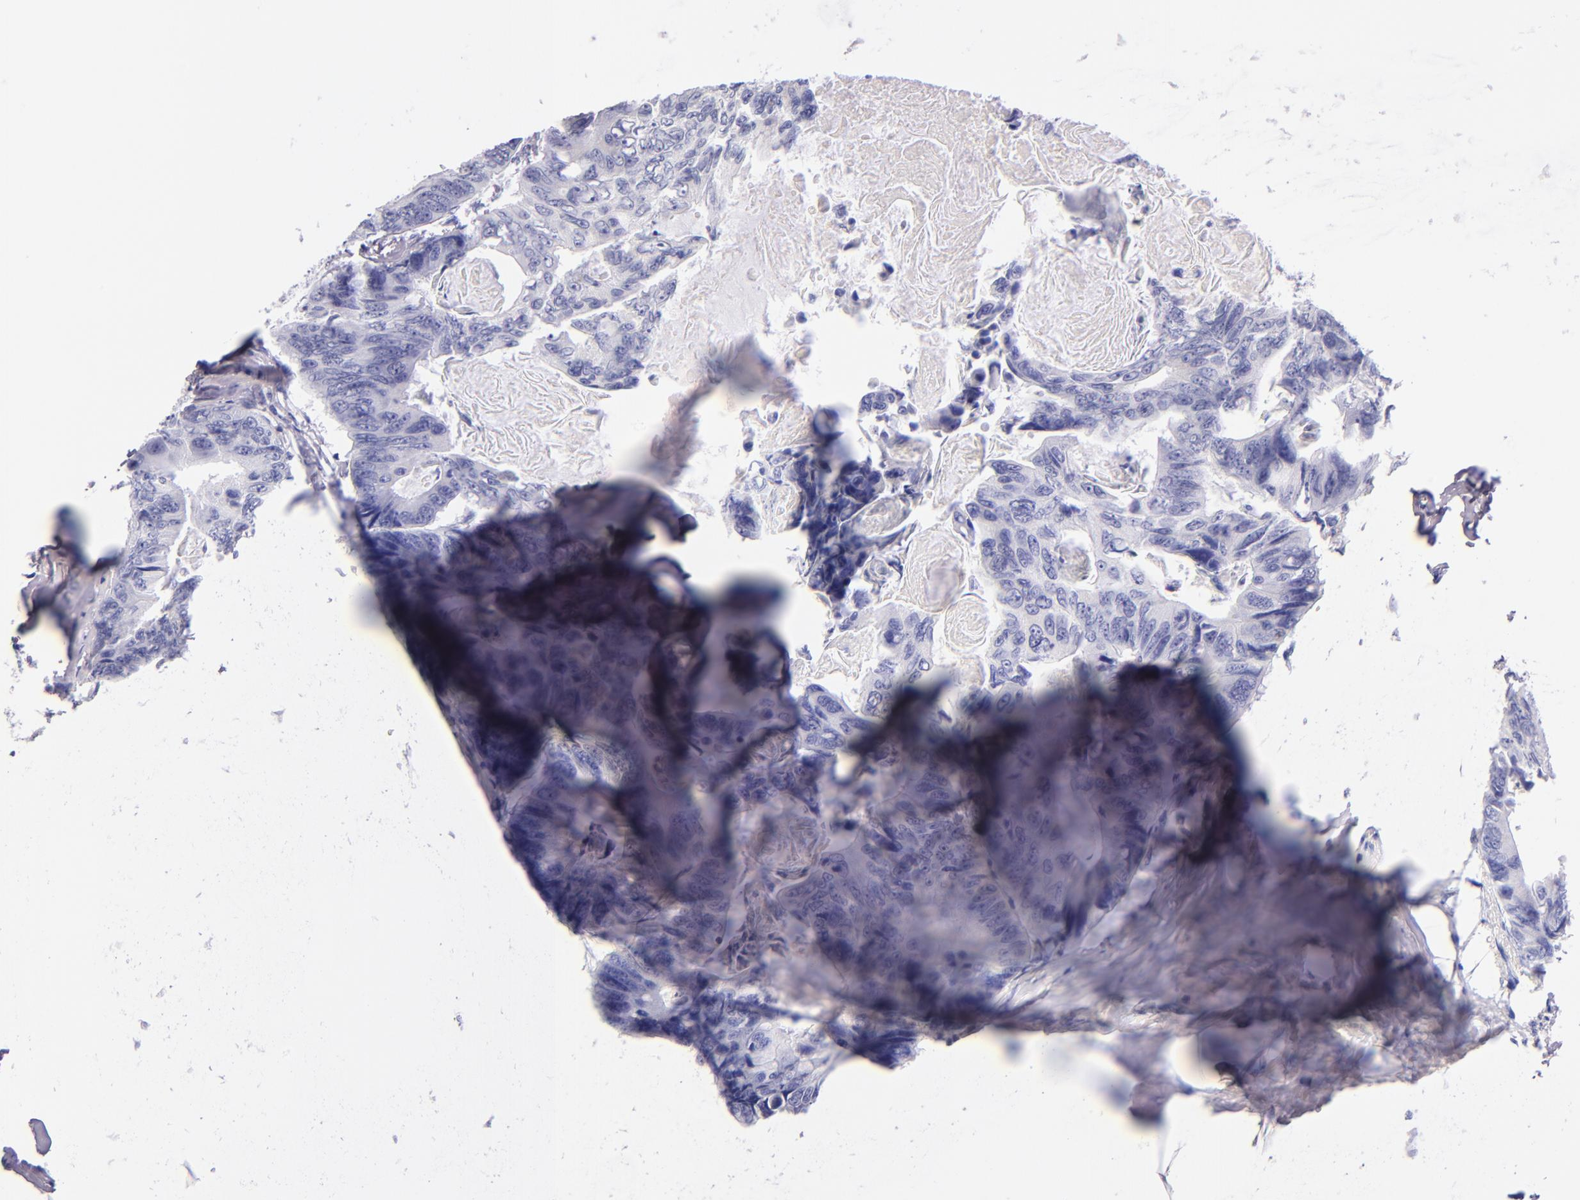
{"staining": {"intensity": "negative", "quantity": "none", "location": "none"}, "tissue": "colorectal cancer", "cell_type": "Tumor cells", "image_type": "cancer", "snomed": [{"axis": "morphology", "description": "Adenocarcinoma, NOS"}, {"axis": "topography", "description": "Colon"}], "caption": "Micrograph shows no protein positivity in tumor cells of colorectal cancer tissue.", "gene": "IRF4", "patient": {"sex": "female", "age": 55}}